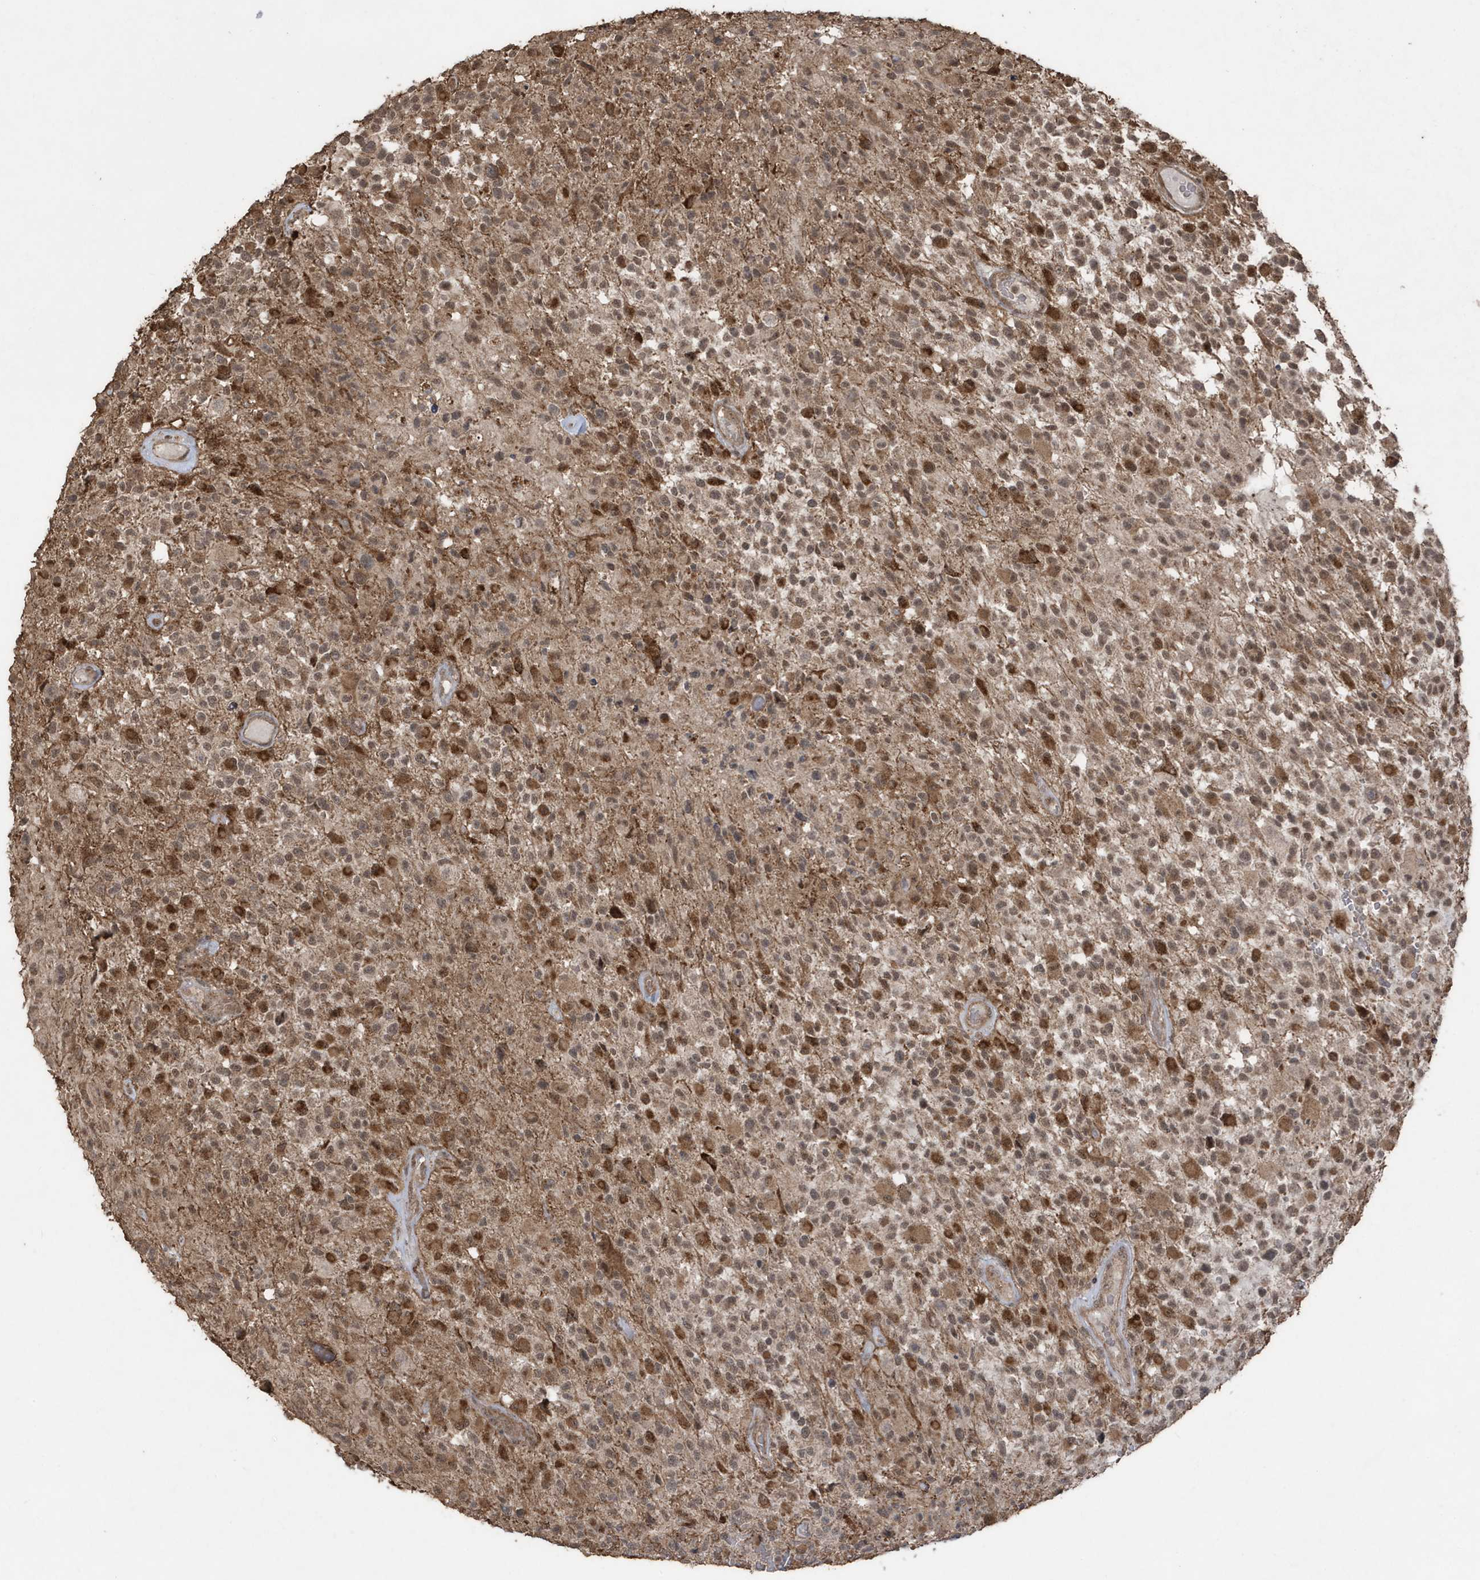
{"staining": {"intensity": "moderate", "quantity": ">75%", "location": "cytoplasmic/membranous,nuclear"}, "tissue": "glioma", "cell_type": "Tumor cells", "image_type": "cancer", "snomed": [{"axis": "morphology", "description": "Glioma, malignant, High grade"}, {"axis": "morphology", "description": "Glioblastoma, NOS"}, {"axis": "topography", "description": "Brain"}], "caption": "Malignant glioma (high-grade) stained with a brown dye shows moderate cytoplasmic/membranous and nuclear positive staining in approximately >75% of tumor cells.", "gene": "PAXBP1", "patient": {"sex": "male", "age": 60}}